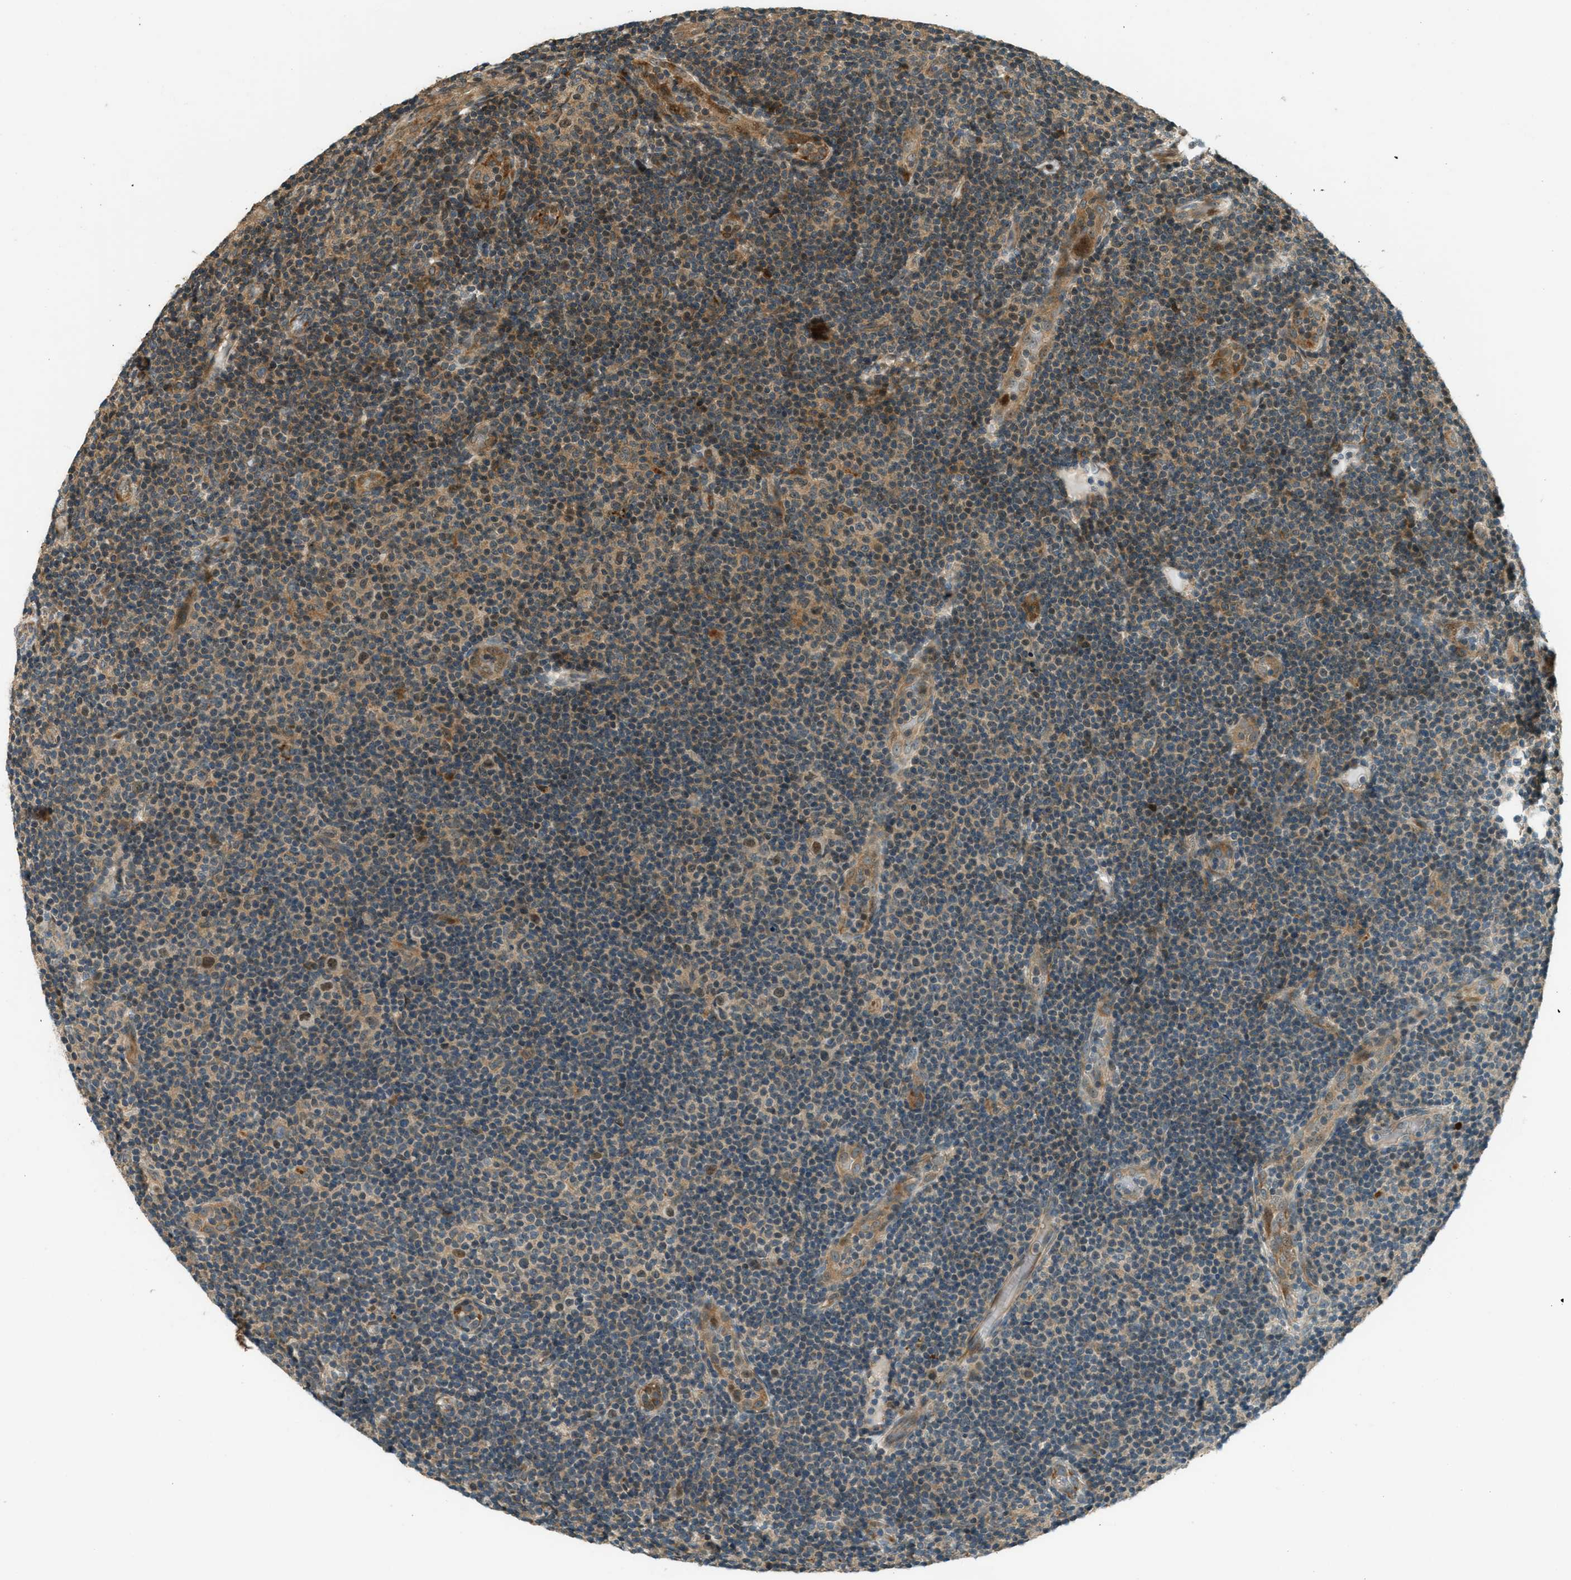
{"staining": {"intensity": "moderate", "quantity": "25%-75%", "location": "cytoplasmic/membranous,nuclear"}, "tissue": "lymphoma", "cell_type": "Tumor cells", "image_type": "cancer", "snomed": [{"axis": "morphology", "description": "Malignant lymphoma, non-Hodgkin's type, Low grade"}, {"axis": "topography", "description": "Lymph node"}], "caption": "There is medium levels of moderate cytoplasmic/membranous and nuclear staining in tumor cells of lymphoma, as demonstrated by immunohistochemical staining (brown color).", "gene": "PTPN23", "patient": {"sex": "male", "age": 83}}